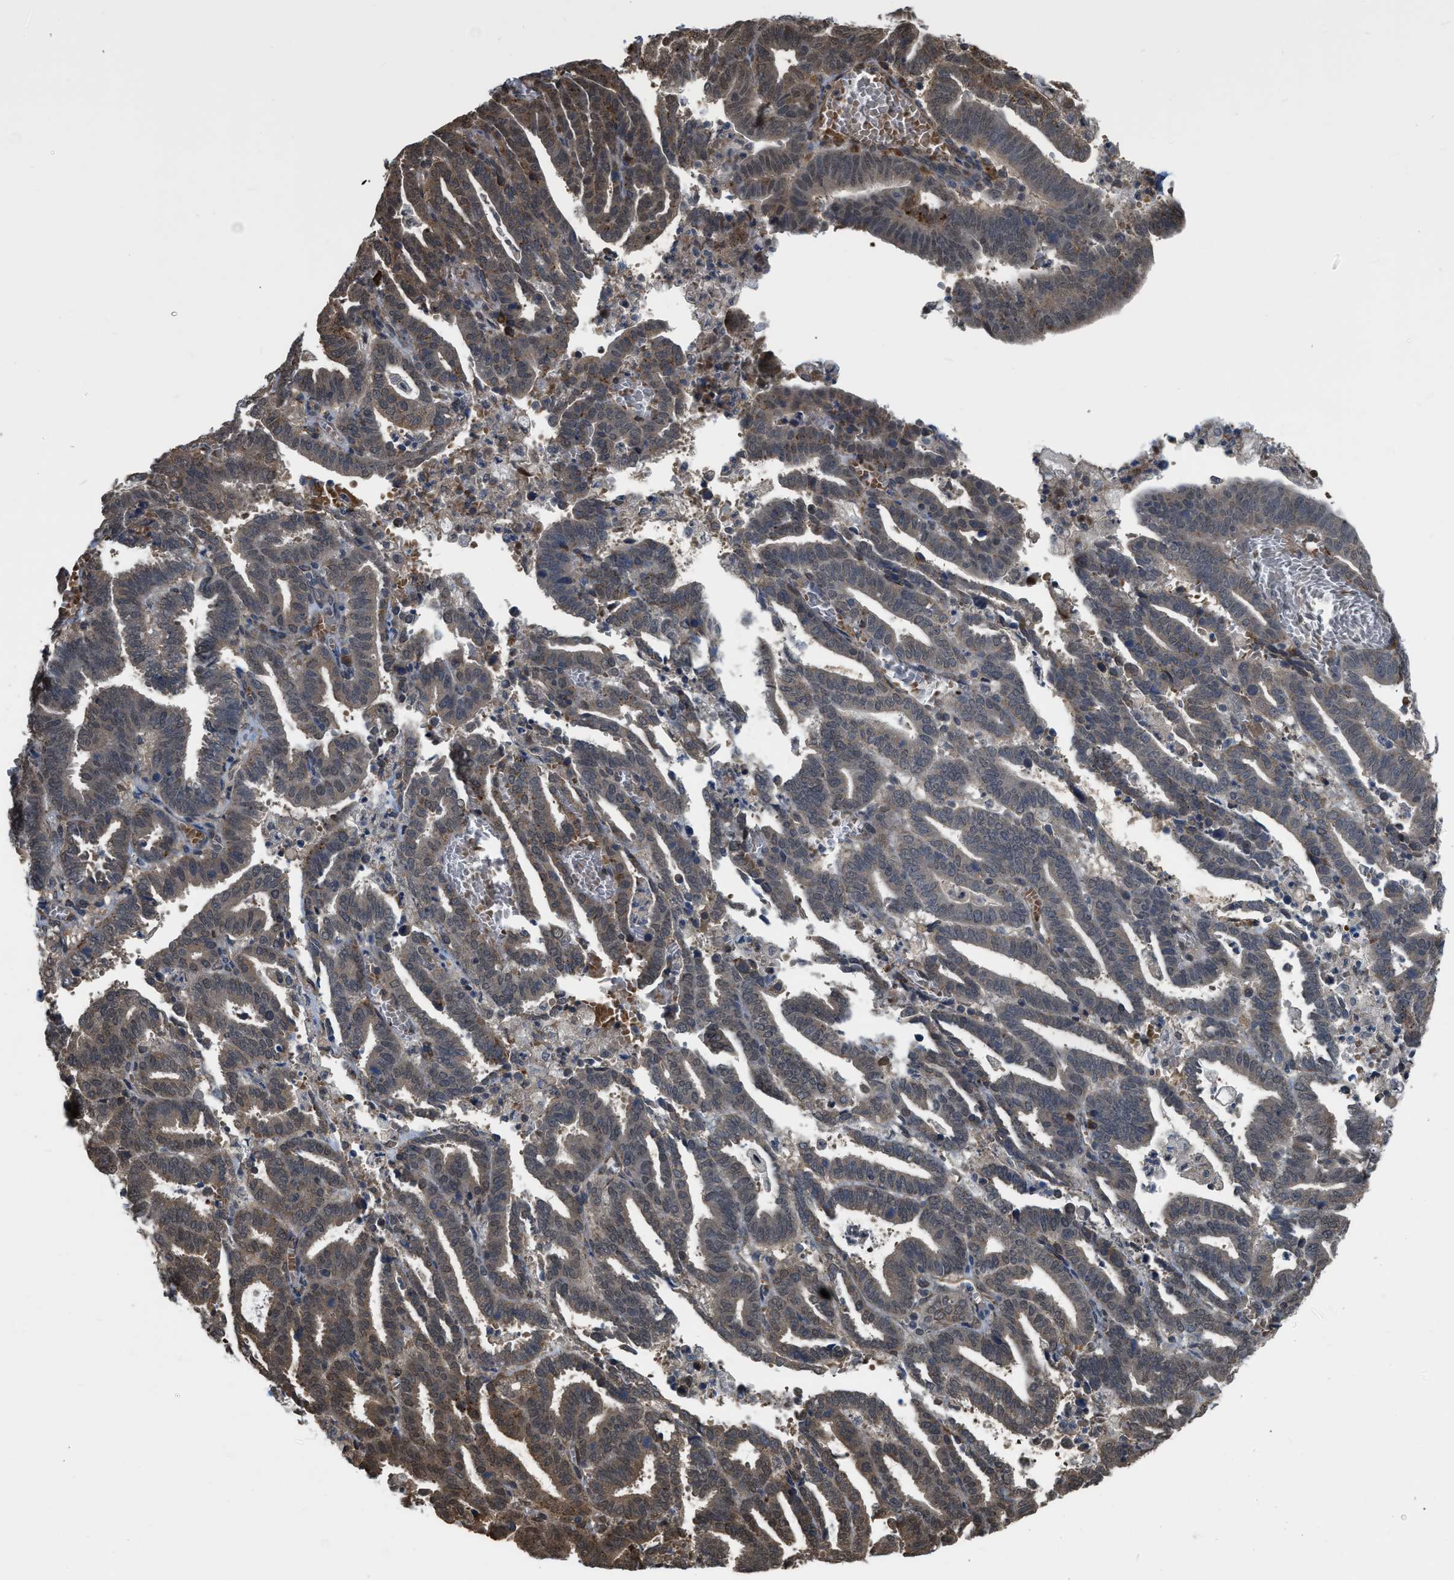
{"staining": {"intensity": "moderate", "quantity": "25%-75%", "location": "cytoplasmic/membranous"}, "tissue": "endometrial cancer", "cell_type": "Tumor cells", "image_type": "cancer", "snomed": [{"axis": "morphology", "description": "Adenocarcinoma, NOS"}, {"axis": "topography", "description": "Uterus"}], "caption": "DAB immunohistochemical staining of human adenocarcinoma (endometrial) demonstrates moderate cytoplasmic/membranous protein expression in approximately 25%-75% of tumor cells.", "gene": "BCL7C", "patient": {"sex": "female", "age": 83}}